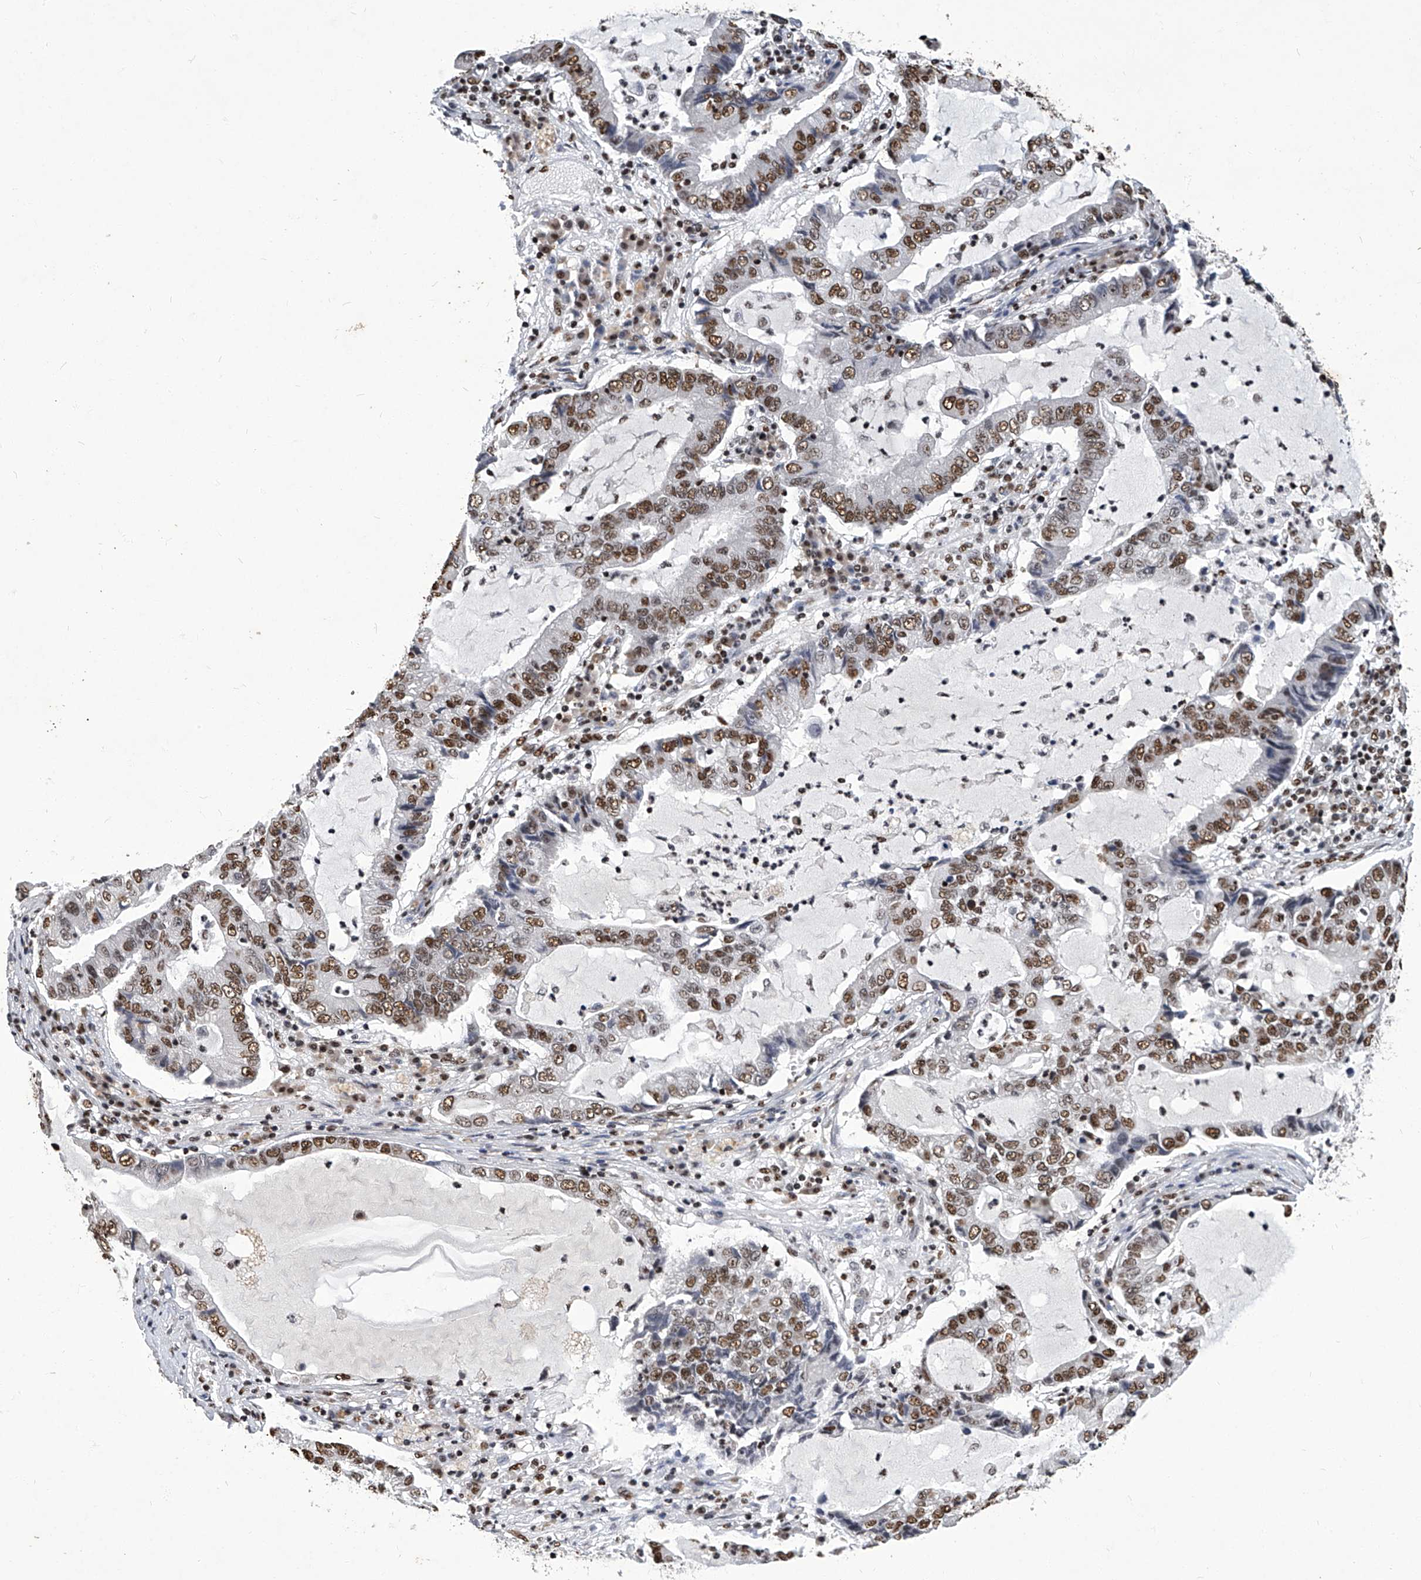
{"staining": {"intensity": "moderate", "quantity": ">75%", "location": "nuclear"}, "tissue": "lung cancer", "cell_type": "Tumor cells", "image_type": "cancer", "snomed": [{"axis": "morphology", "description": "Adenocarcinoma, NOS"}, {"axis": "topography", "description": "Lung"}], "caption": "A histopathology image of human lung cancer stained for a protein shows moderate nuclear brown staining in tumor cells. The protein is shown in brown color, while the nuclei are stained blue.", "gene": "HBP1", "patient": {"sex": "female", "age": 51}}